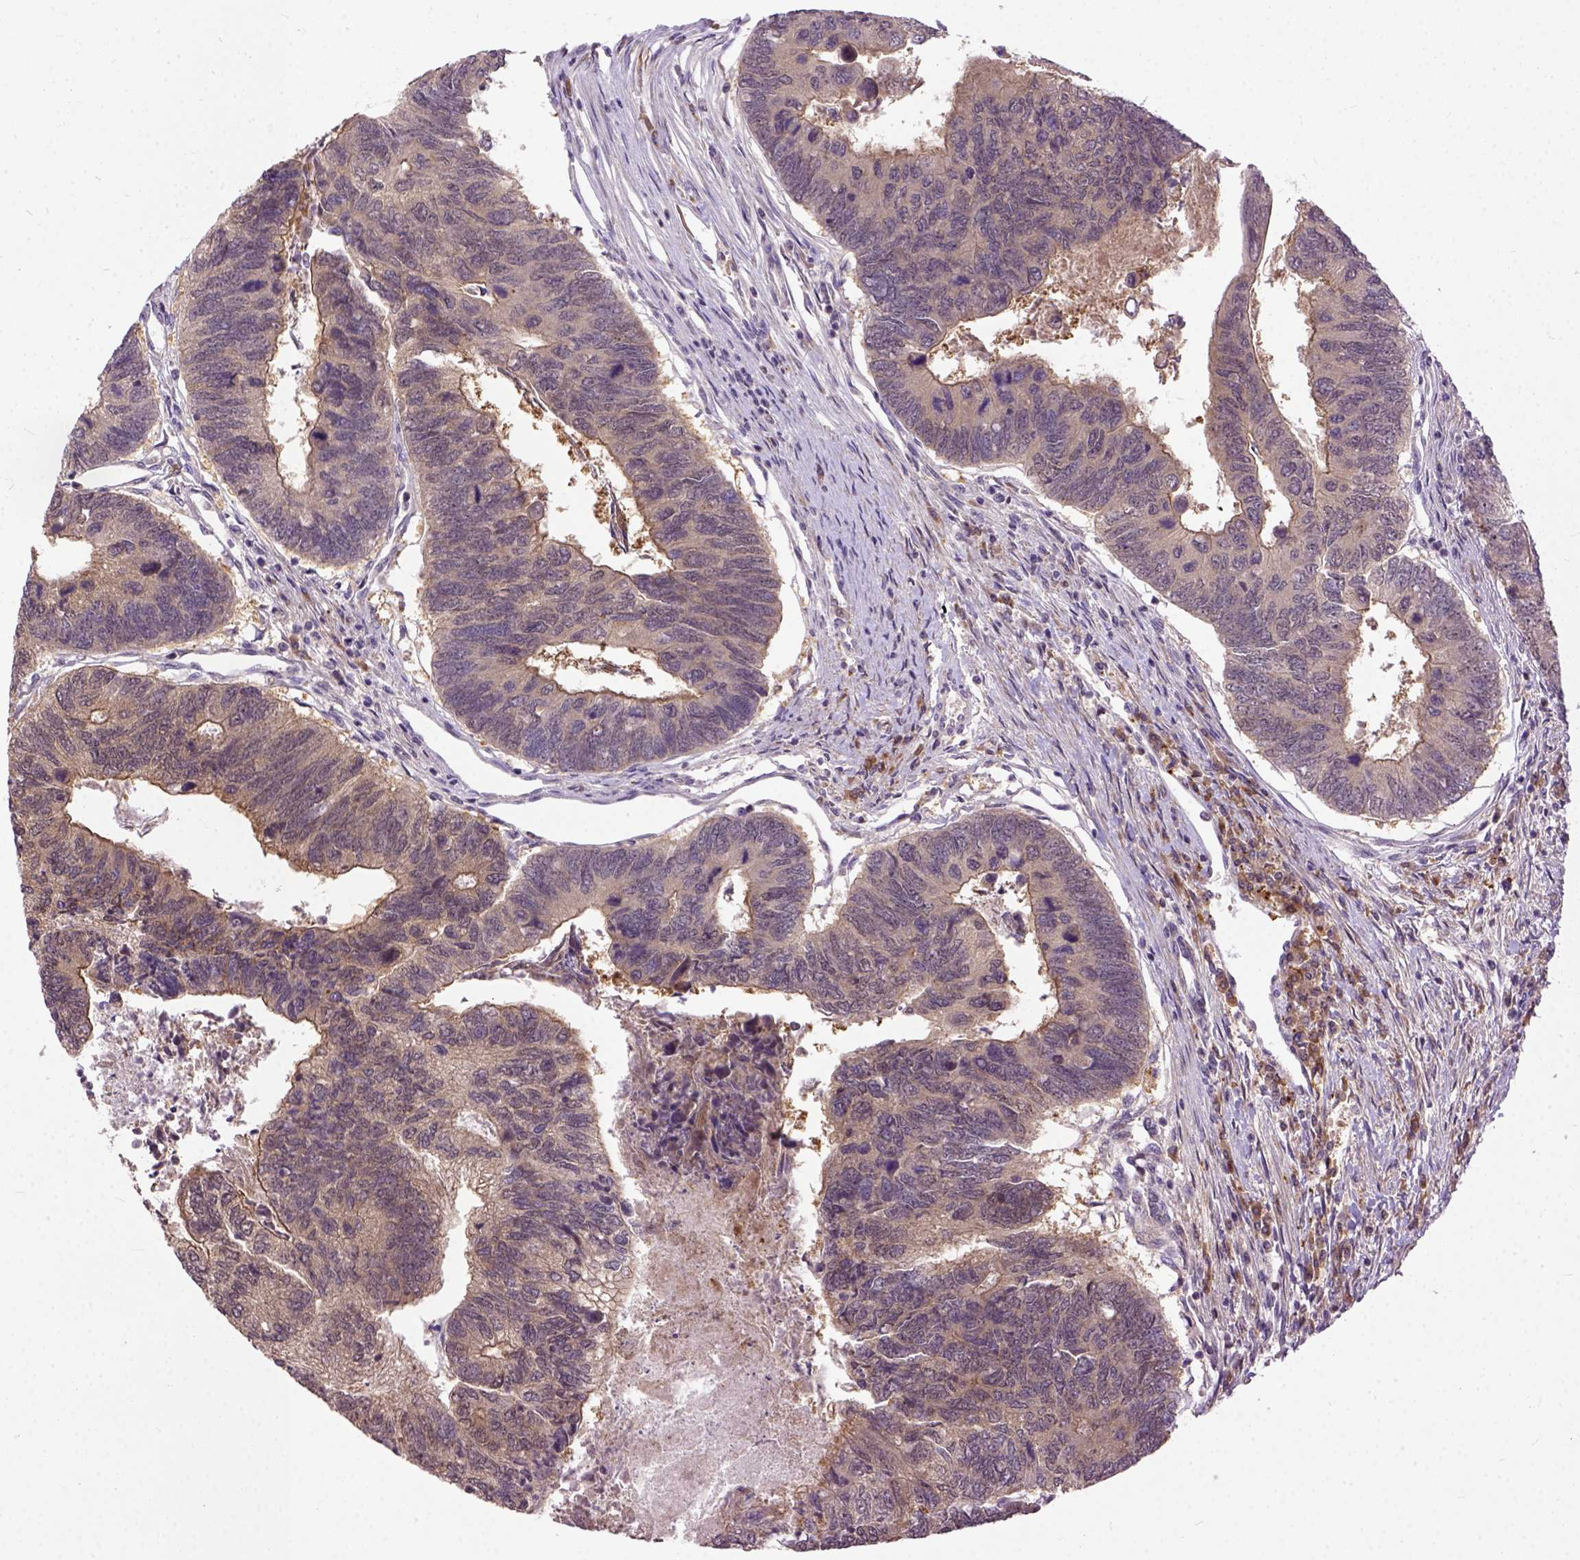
{"staining": {"intensity": "weak", "quantity": "25%-75%", "location": "cytoplasmic/membranous"}, "tissue": "colorectal cancer", "cell_type": "Tumor cells", "image_type": "cancer", "snomed": [{"axis": "morphology", "description": "Adenocarcinoma, NOS"}, {"axis": "topography", "description": "Colon"}], "caption": "This is a photomicrograph of immunohistochemistry staining of adenocarcinoma (colorectal), which shows weak expression in the cytoplasmic/membranous of tumor cells.", "gene": "CPNE1", "patient": {"sex": "female", "age": 67}}